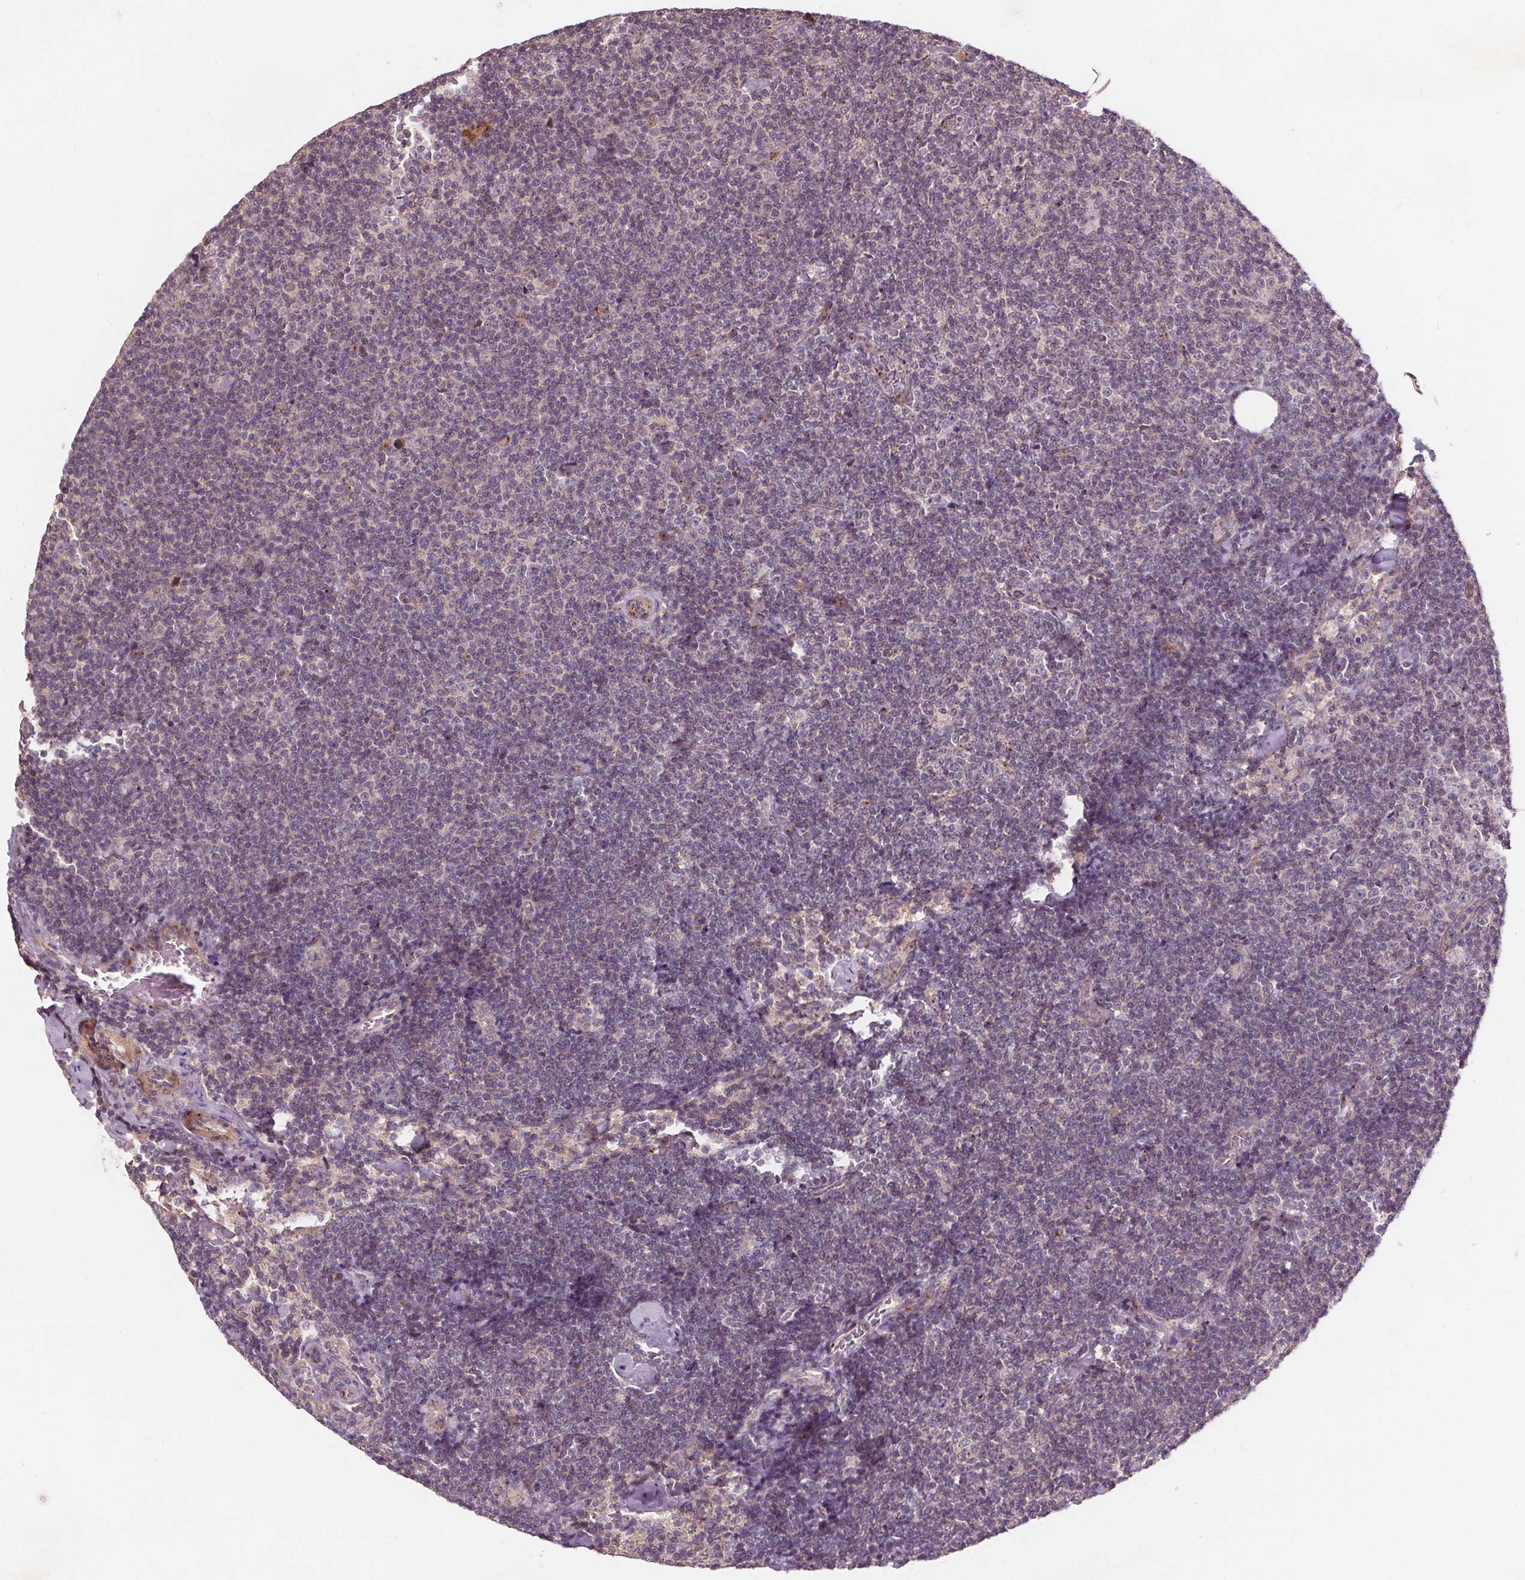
{"staining": {"intensity": "negative", "quantity": "none", "location": "none"}, "tissue": "lymphoma", "cell_type": "Tumor cells", "image_type": "cancer", "snomed": [{"axis": "morphology", "description": "Malignant lymphoma, non-Hodgkin's type, Low grade"}, {"axis": "topography", "description": "Lymph node"}], "caption": "This is an immunohistochemistry (IHC) photomicrograph of human lymphoma. There is no staining in tumor cells.", "gene": "CSNK1G2", "patient": {"sex": "male", "age": 81}}